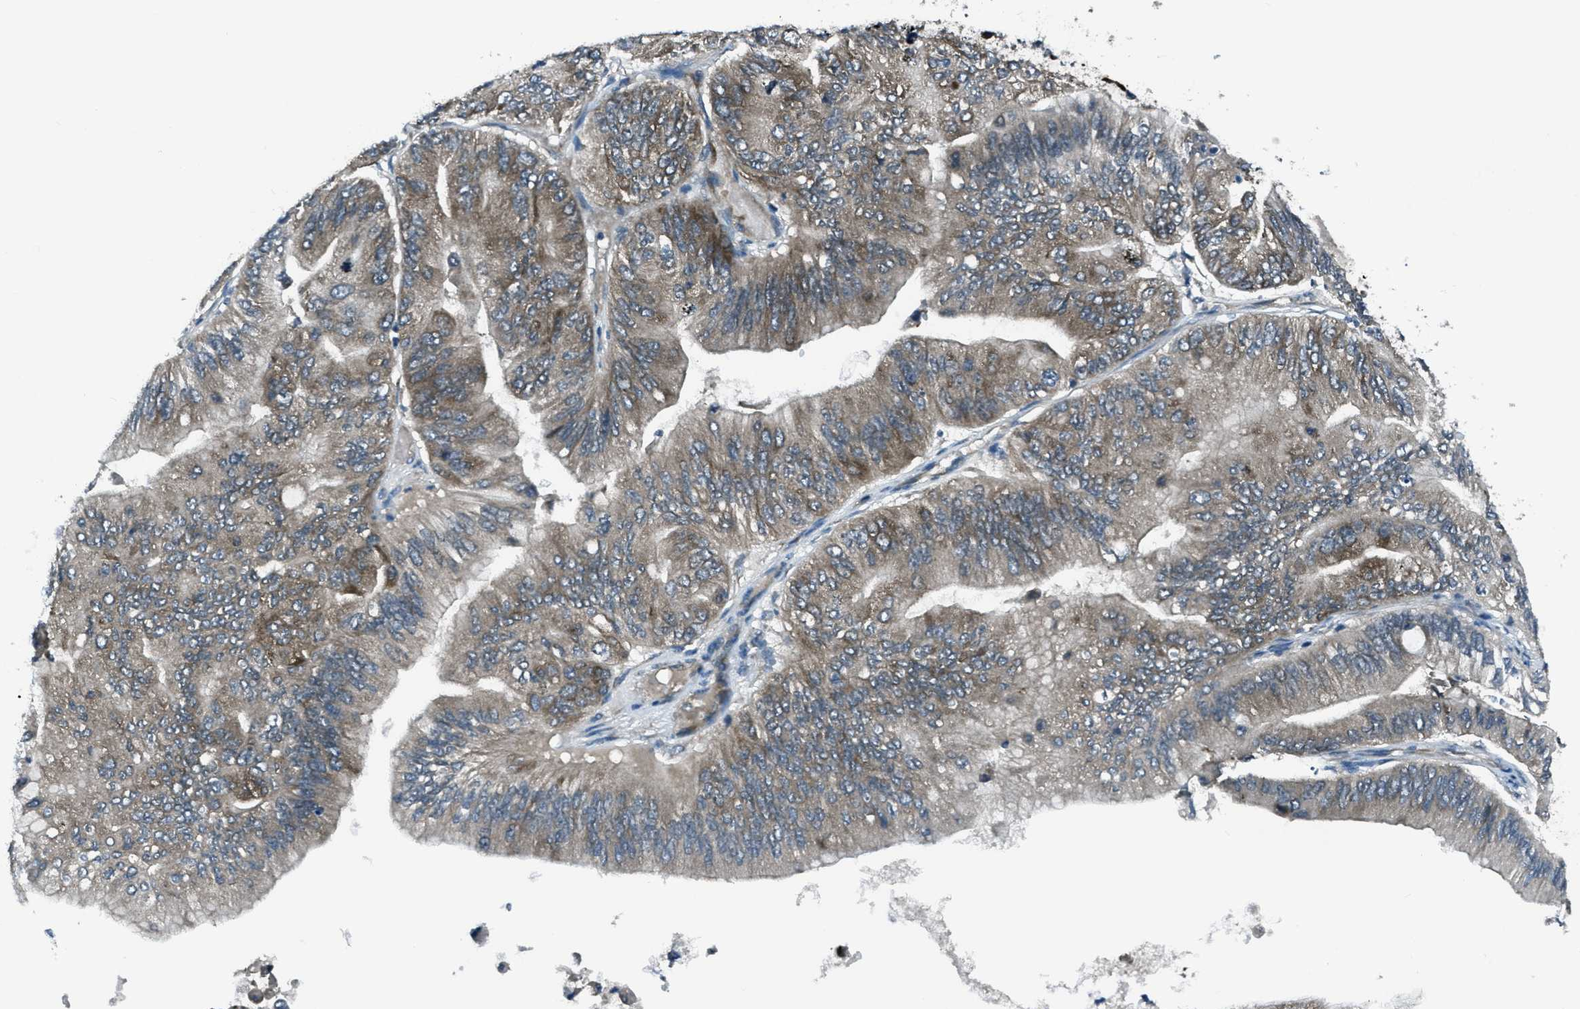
{"staining": {"intensity": "weak", "quantity": ">75%", "location": "cytoplasmic/membranous"}, "tissue": "ovarian cancer", "cell_type": "Tumor cells", "image_type": "cancer", "snomed": [{"axis": "morphology", "description": "Cystadenocarcinoma, mucinous, NOS"}, {"axis": "topography", "description": "Ovary"}], "caption": "Tumor cells show low levels of weak cytoplasmic/membranous positivity in approximately >75% of cells in ovarian mucinous cystadenocarcinoma. The staining is performed using DAB (3,3'-diaminobenzidine) brown chromogen to label protein expression. The nuclei are counter-stained blue using hematoxylin.", "gene": "ASAP2", "patient": {"sex": "female", "age": 61}}